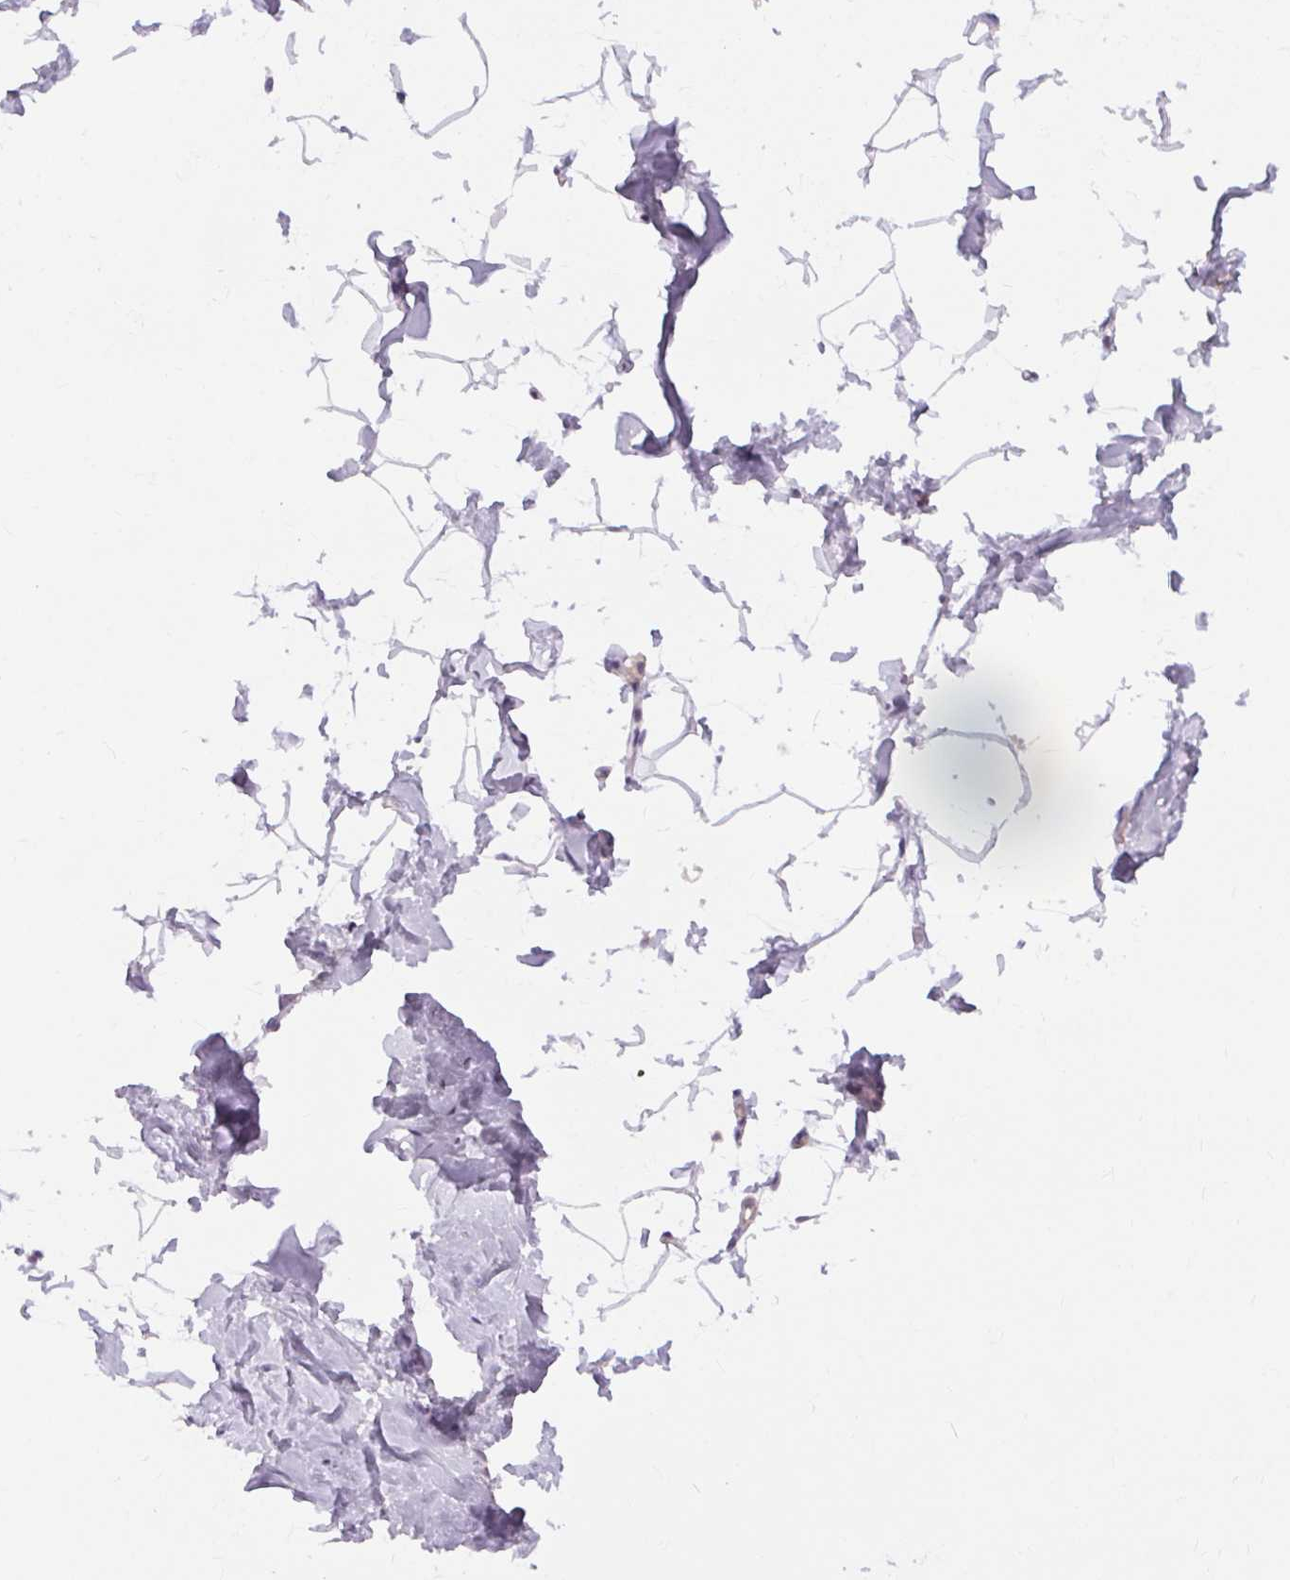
{"staining": {"intensity": "negative", "quantity": "none", "location": "none"}, "tissue": "breast", "cell_type": "Adipocytes", "image_type": "normal", "snomed": [{"axis": "morphology", "description": "Normal tissue, NOS"}, {"axis": "topography", "description": "Breast"}], "caption": "Protein analysis of unremarkable breast reveals no significant positivity in adipocytes. (DAB (3,3'-diaminobenzidine) IHC with hematoxylin counter stain).", "gene": "TM6SF1", "patient": {"sex": "female", "age": 32}}